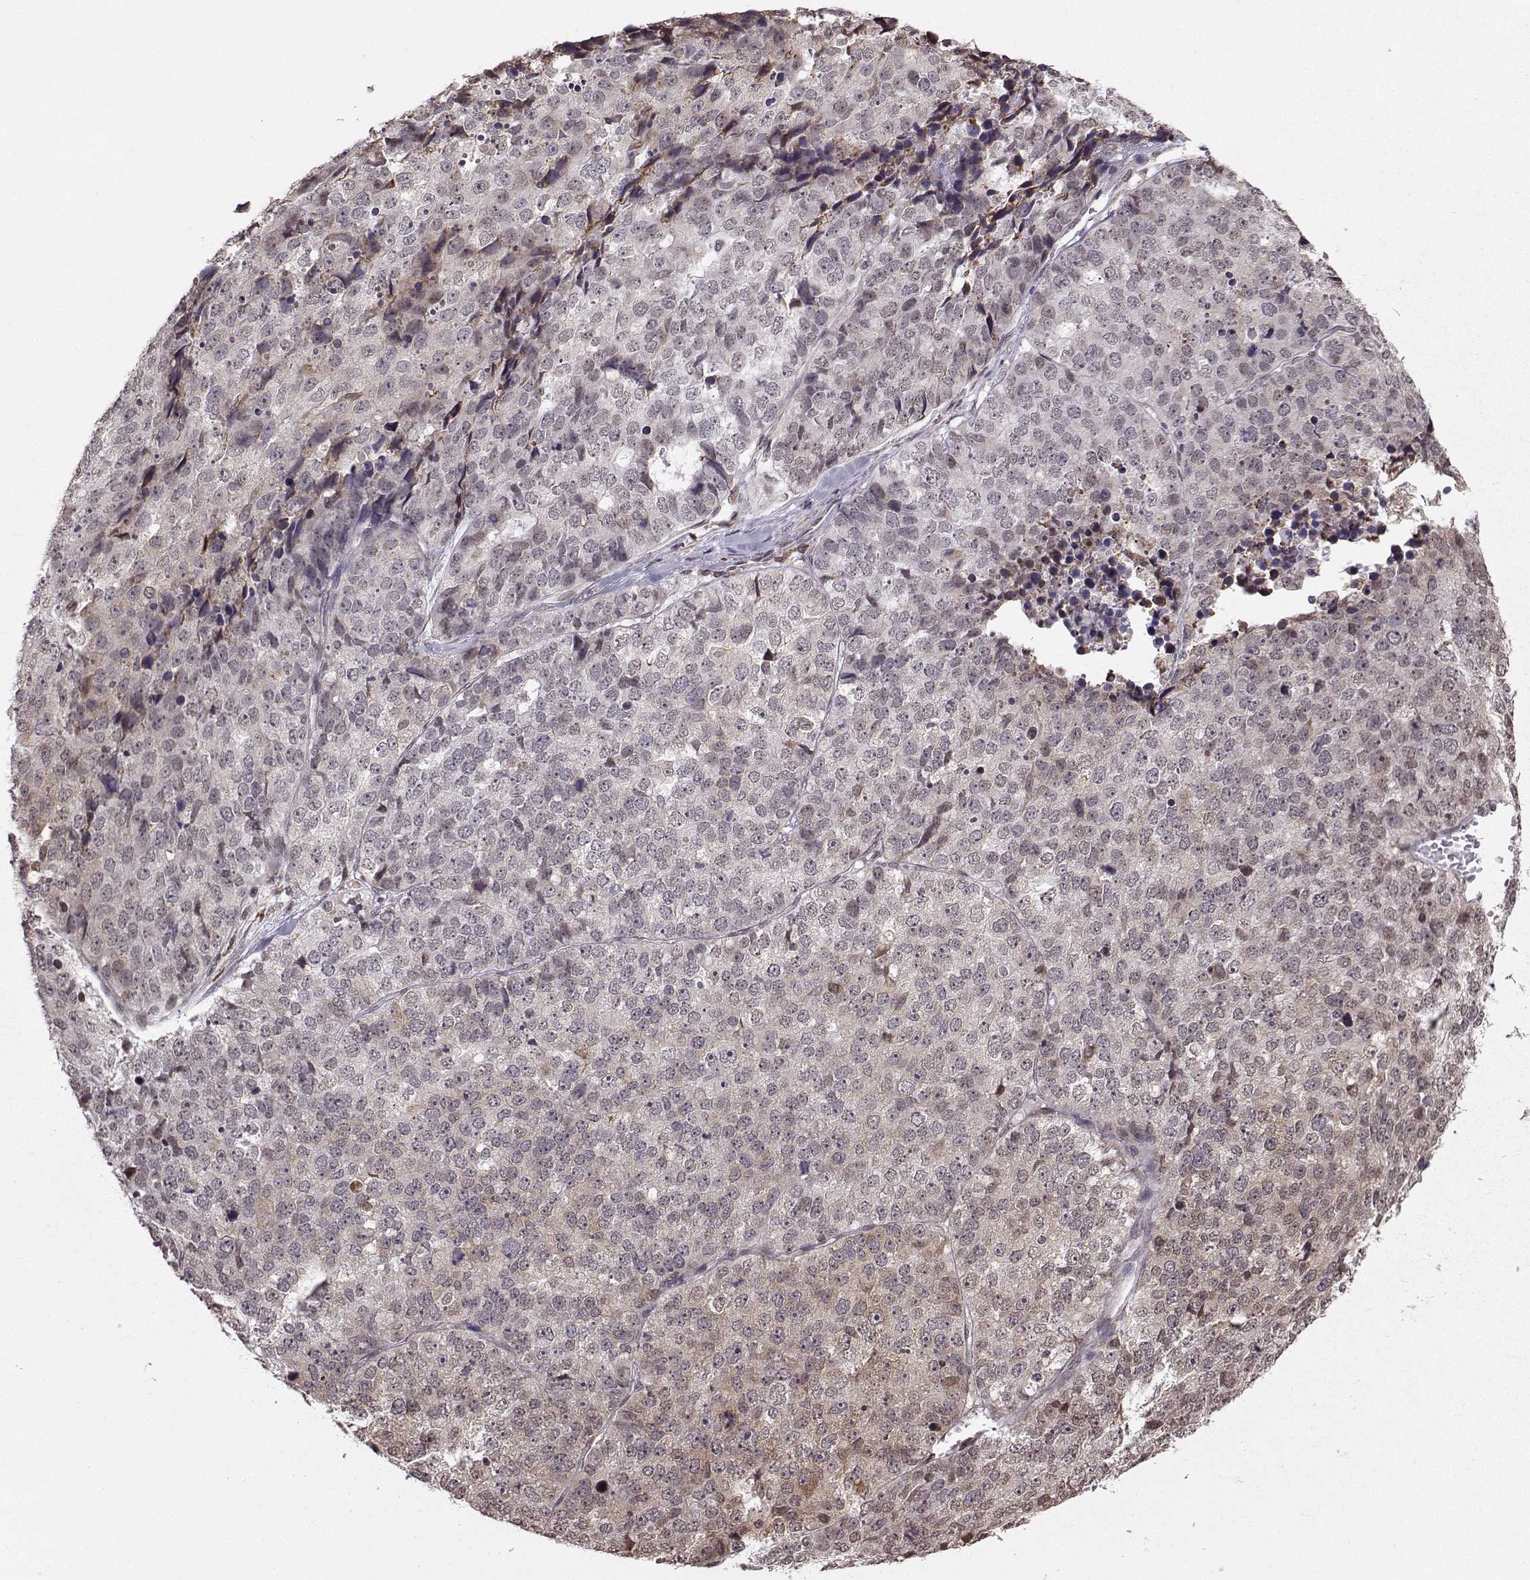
{"staining": {"intensity": "negative", "quantity": "none", "location": "none"}, "tissue": "stomach cancer", "cell_type": "Tumor cells", "image_type": "cancer", "snomed": [{"axis": "morphology", "description": "Adenocarcinoma, NOS"}, {"axis": "topography", "description": "Stomach"}], "caption": "This is a photomicrograph of immunohistochemistry (IHC) staining of stomach cancer (adenocarcinoma), which shows no staining in tumor cells.", "gene": "EZH1", "patient": {"sex": "male", "age": 69}}